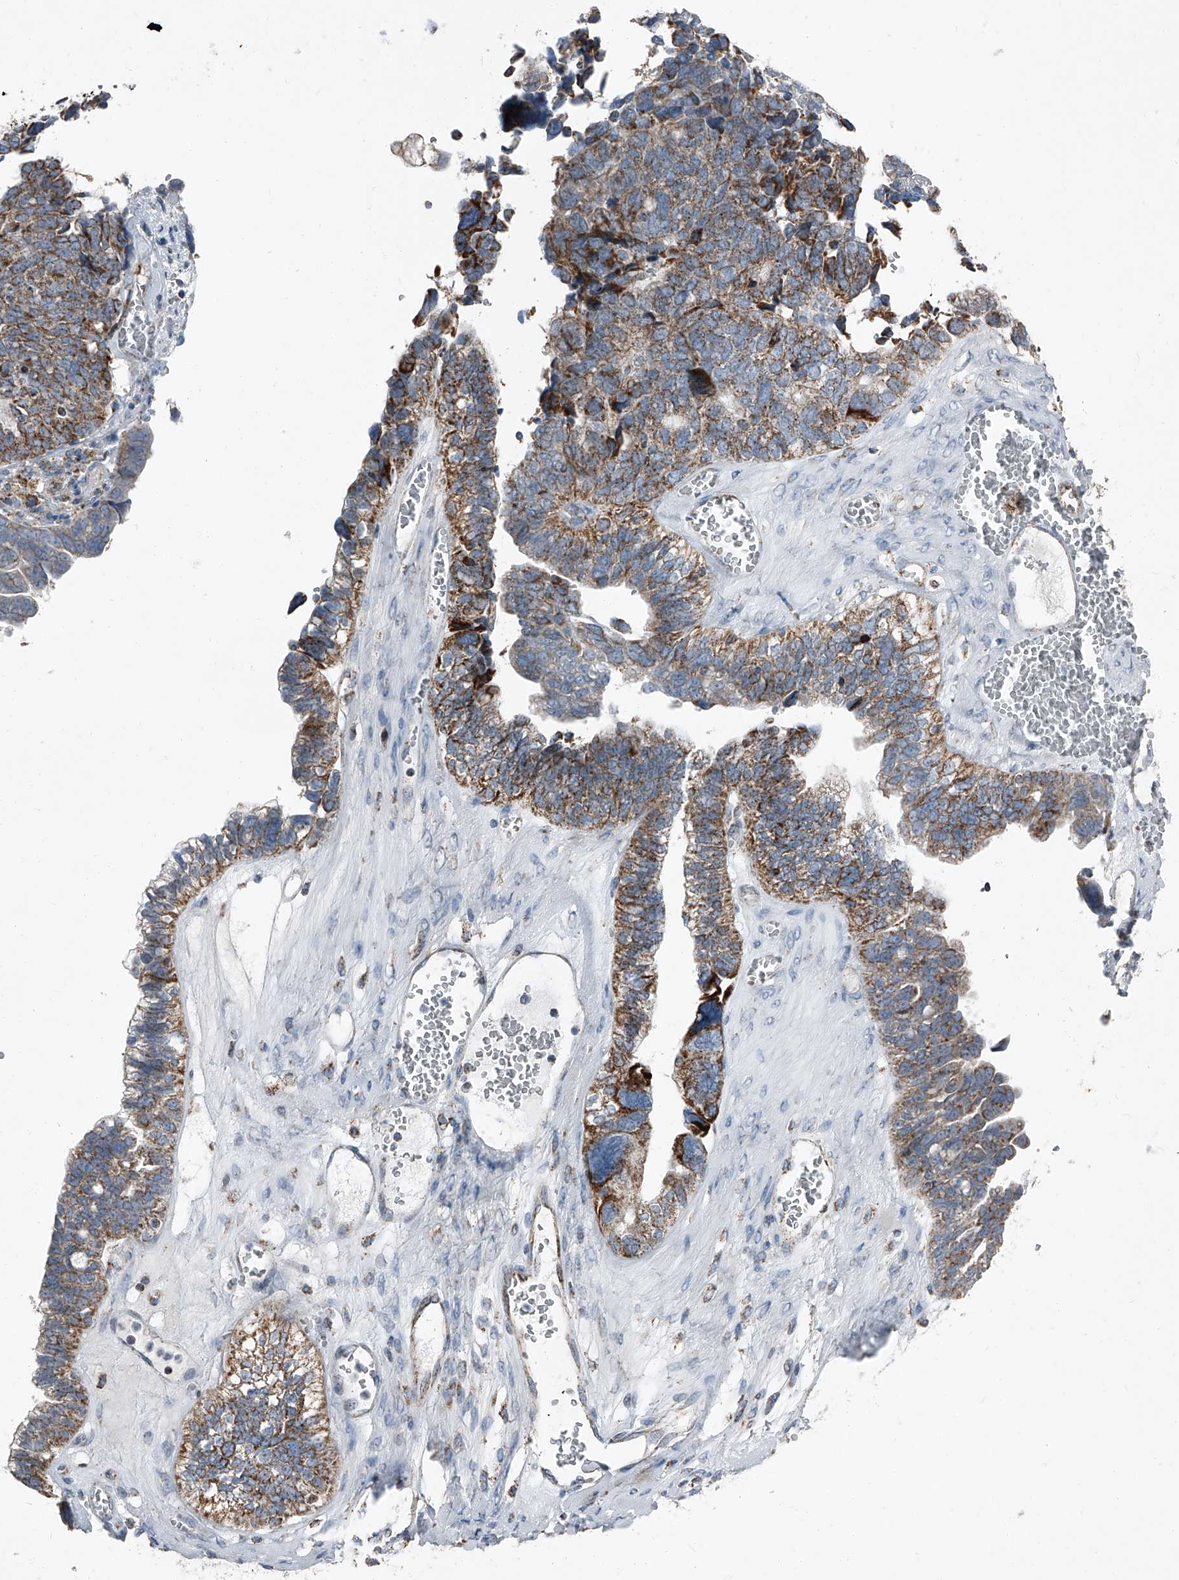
{"staining": {"intensity": "moderate", "quantity": ">75%", "location": "cytoplasmic/membranous"}, "tissue": "ovarian cancer", "cell_type": "Tumor cells", "image_type": "cancer", "snomed": [{"axis": "morphology", "description": "Cystadenocarcinoma, serous, NOS"}, {"axis": "topography", "description": "Ovary"}], "caption": "Tumor cells reveal medium levels of moderate cytoplasmic/membranous positivity in about >75% of cells in human serous cystadenocarcinoma (ovarian). (Stains: DAB (3,3'-diaminobenzidine) in brown, nuclei in blue, Microscopy: brightfield microscopy at high magnification).", "gene": "CHRNA7", "patient": {"sex": "female", "age": 79}}